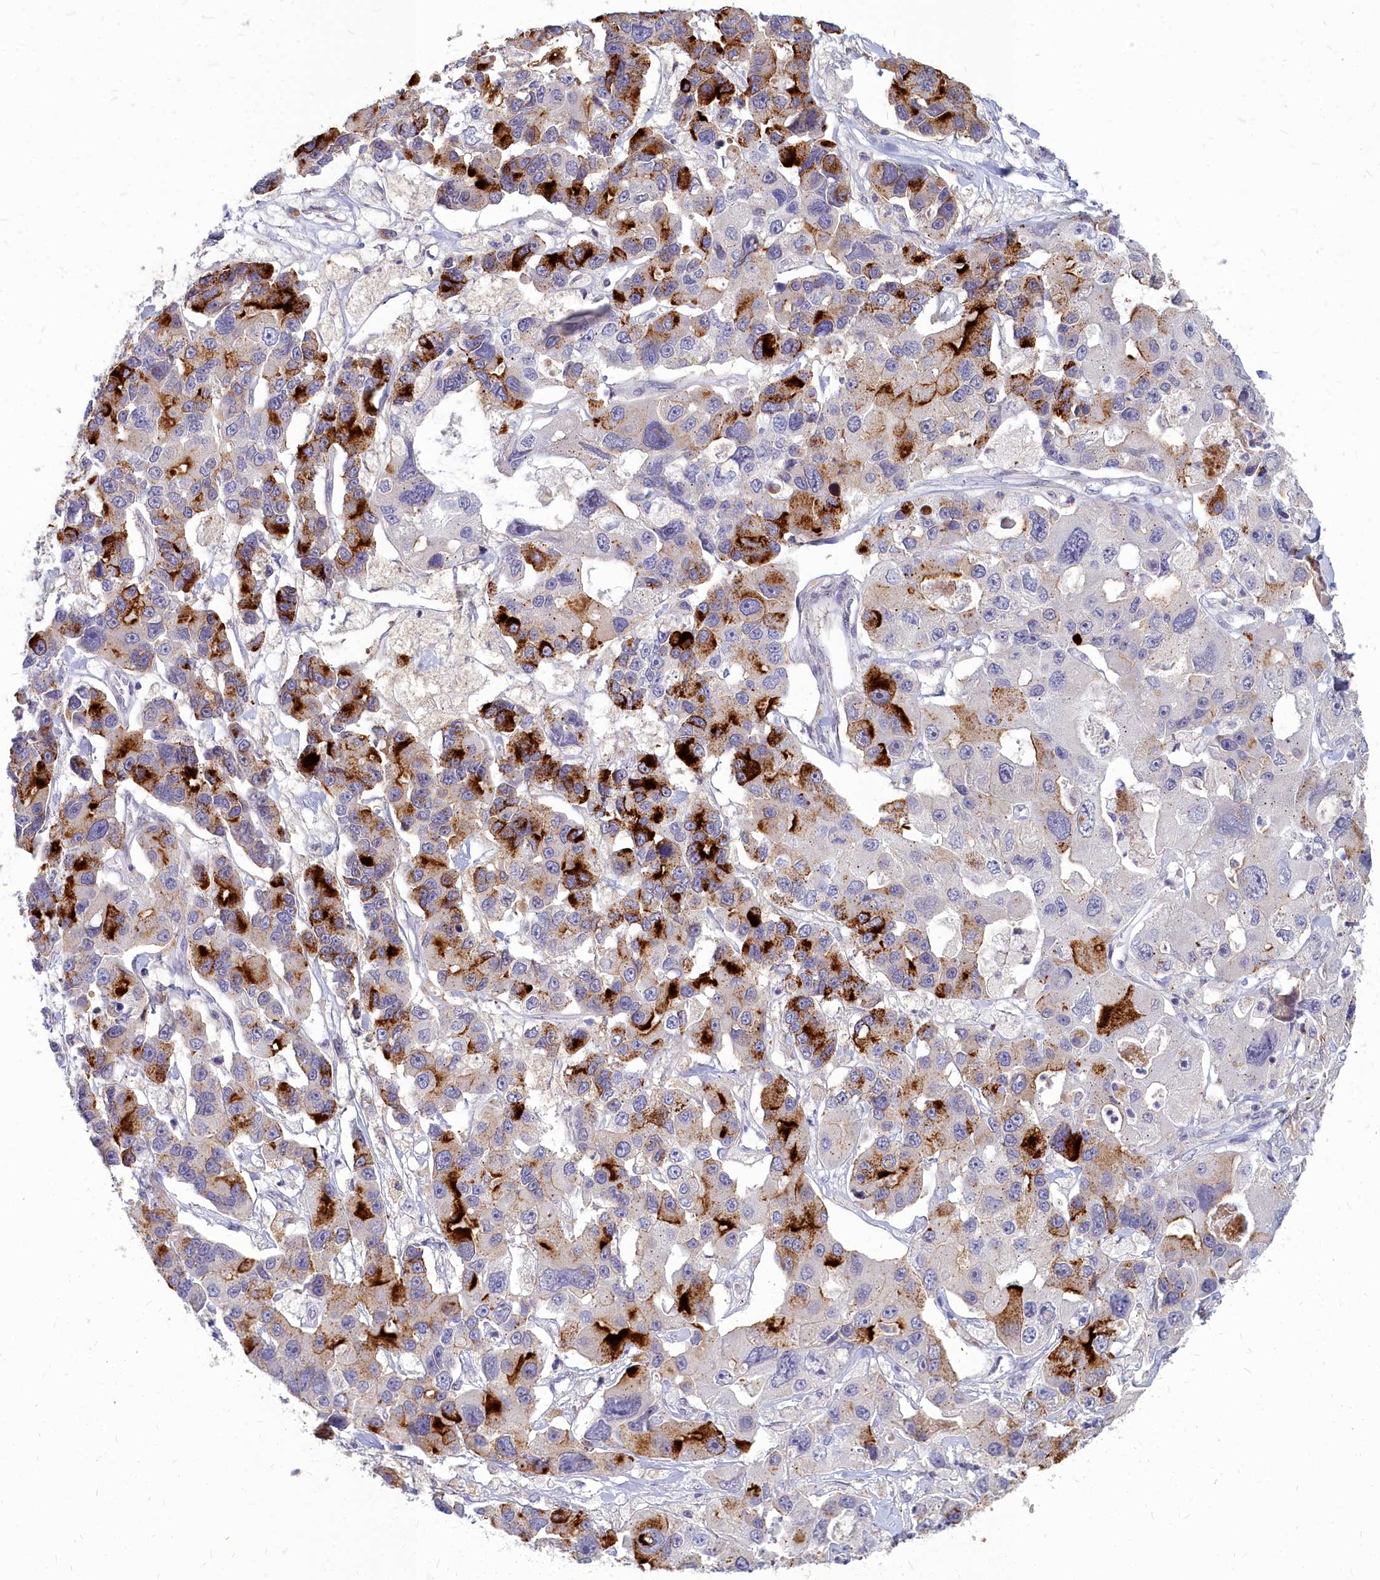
{"staining": {"intensity": "strong", "quantity": "25%-75%", "location": "cytoplasmic/membranous"}, "tissue": "lung cancer", "cell_type": "Tumor cells", "image_type": "cancer", "snomed": [{"axis": "morphology", "description": "Adenocarcinoma, NOS"}, {"axis": "topography", "description": "Lung"}], "caption": "Immunohistochemical staining of human adenocarcinoma (lung) shows strong cytoplasmic/membranous protein positivity in about 25%-75% of tumor cells. (IHC, brightfield microscopy, high magnification).", "gene": "NOXA1", "patient": {"sex": "female", "age": 54}}